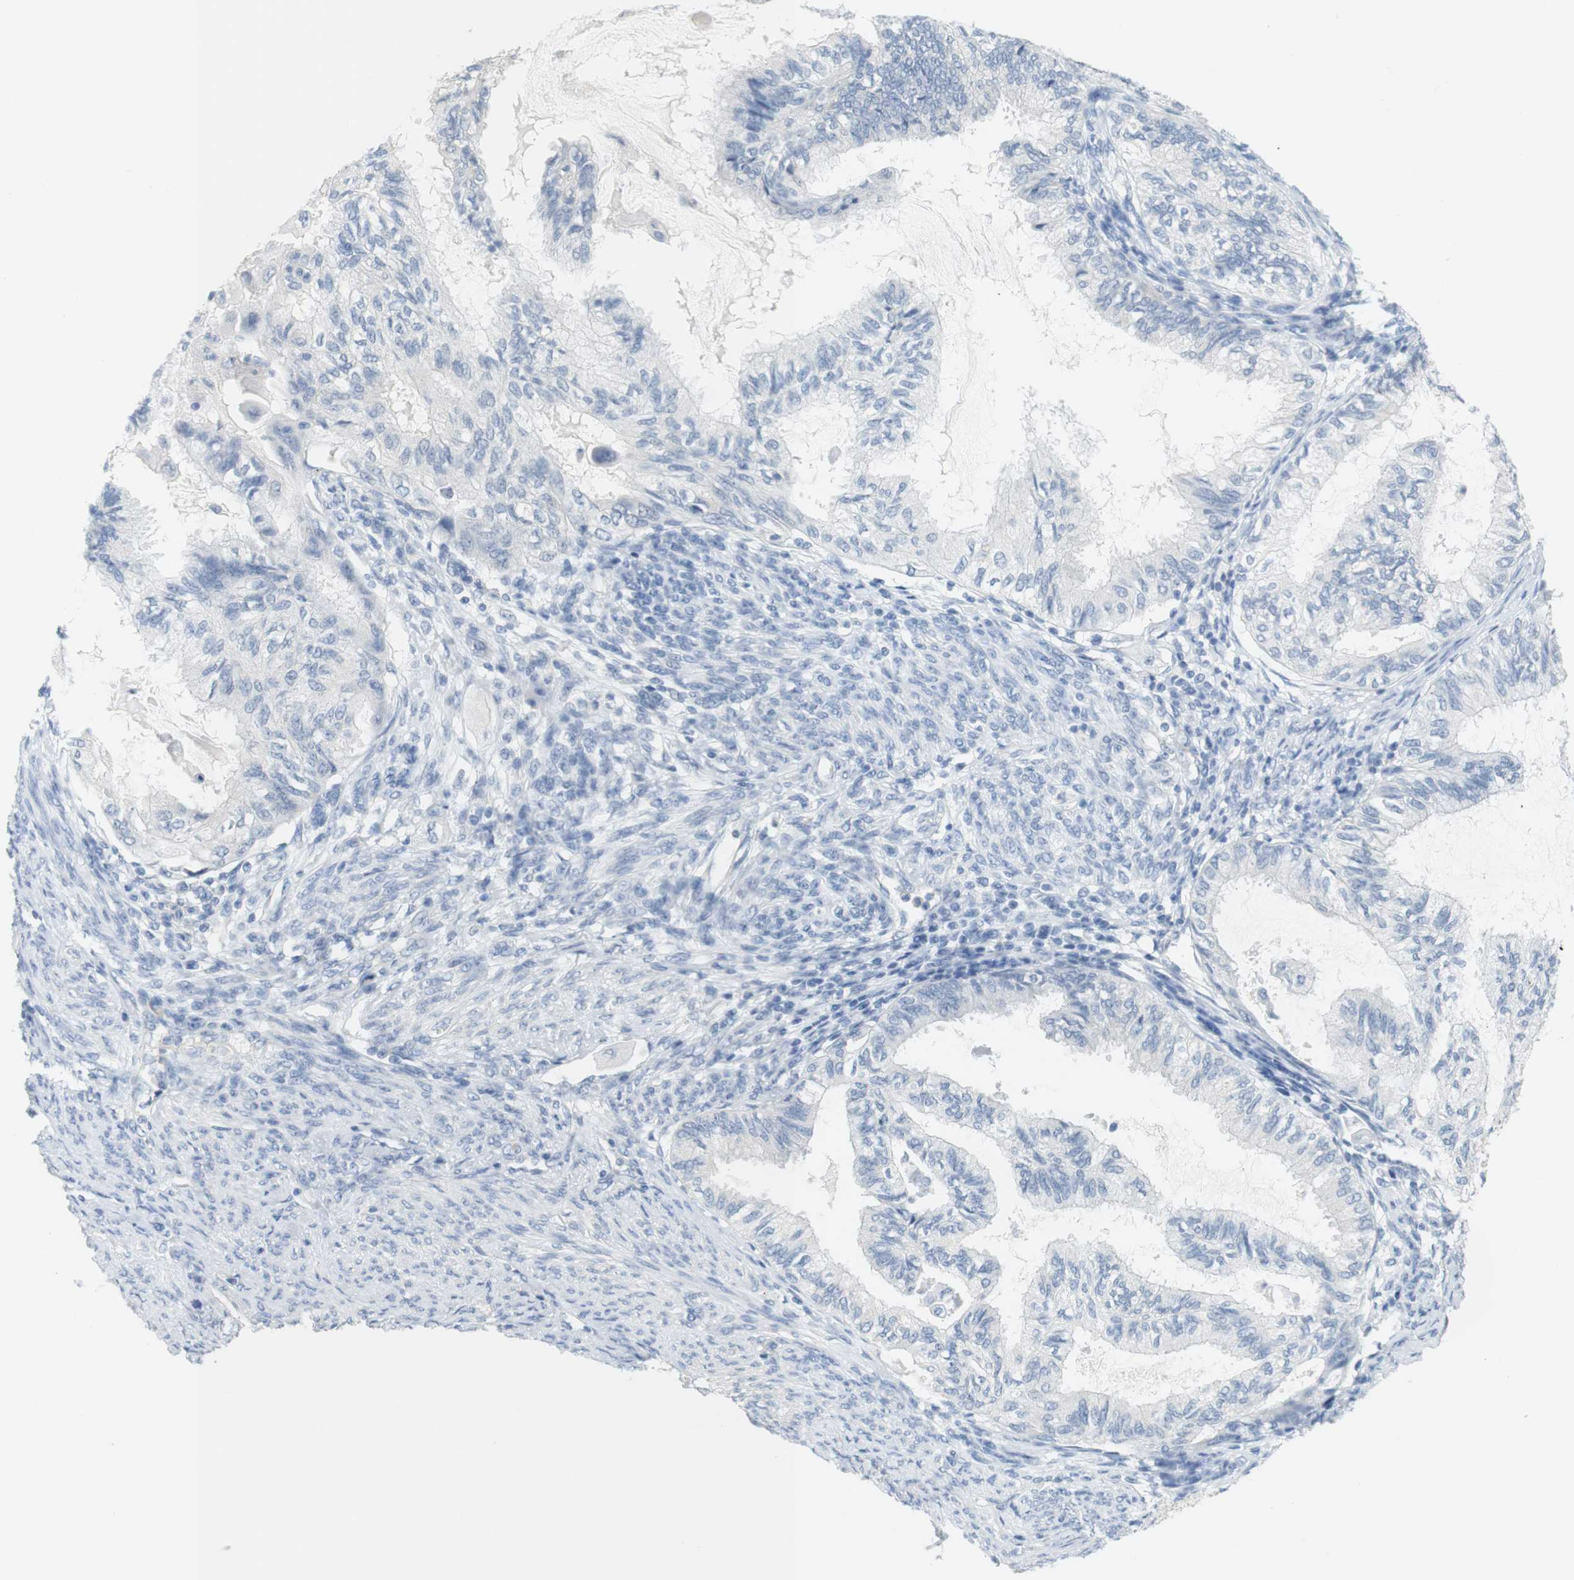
{"staining": {"intensity": "negative", "quantity": "none", "location": "none"}, "tissue": "cervical cancer", "cell_type": "Tumor cells", "image_type": "cancer", "snomed": [{"axis": "morphology", "description": "Normal tissue, NOS"}, {"axis": "morphology", "description": "Adenocarcinoma, NOS"}, {"axis": "topography", "description": "Cervix"}, {"axis": "topography", "description": "Endometrium"}], "caption": "A photomicrograph of cervical cancer (adenocarcinoma) stained for a protein displays no brown staining in tumor cells.", "gene": "LRRK2", "patient": {"sex": "female", "age": 86}}